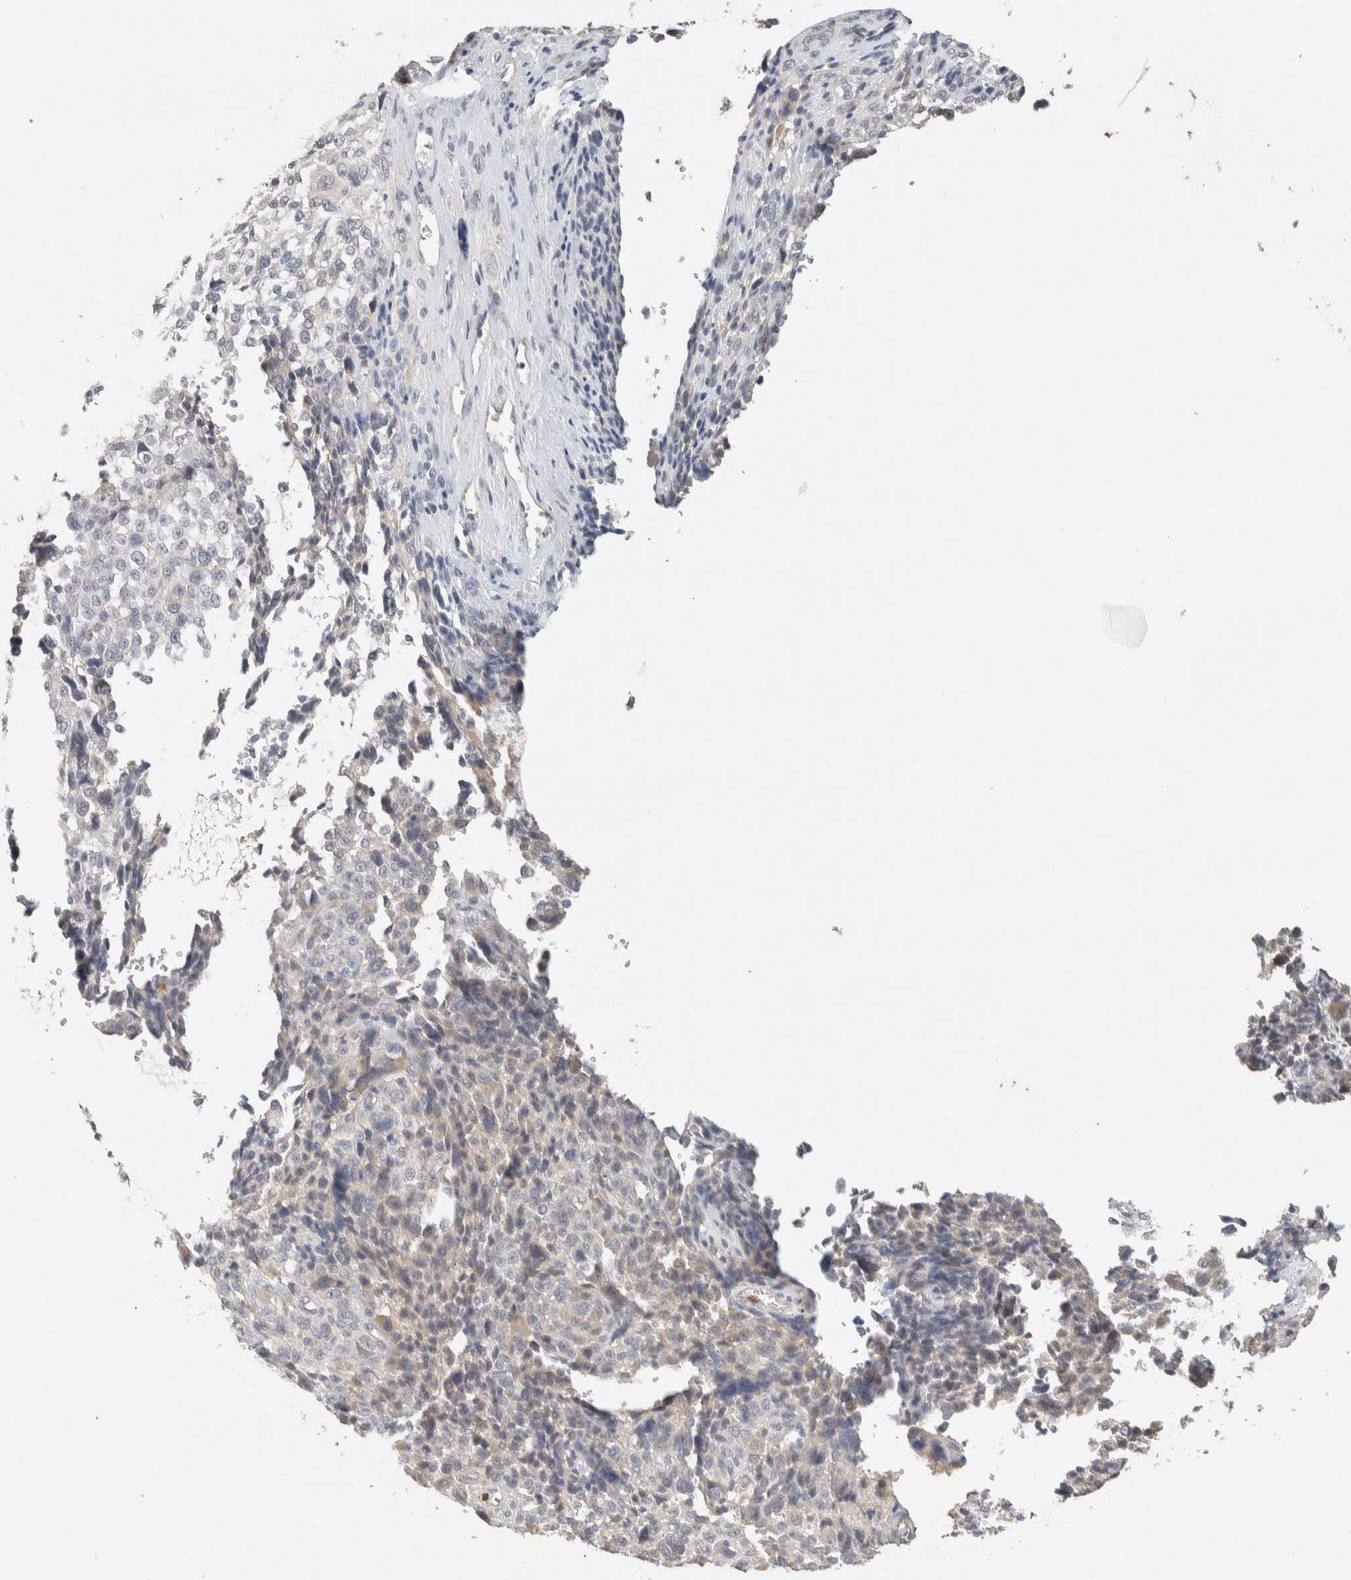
{"staining": {"intensity": "negative", "quantity": "none", "location": "none"}, "tissue": "melanoma", "cell_type": "Tumor cells", "image_type": "cancer", "snomed": [{"axis": "morphology", "description": "Malignant melanoma, NOS"}, {"axis": "topography", "description": "Skin"}], "caption": "Tumor cells show no significant protein positivity in malignant melanoma.", "gene": "TTC3", "patient": {"sex": "female", "age": 55}}